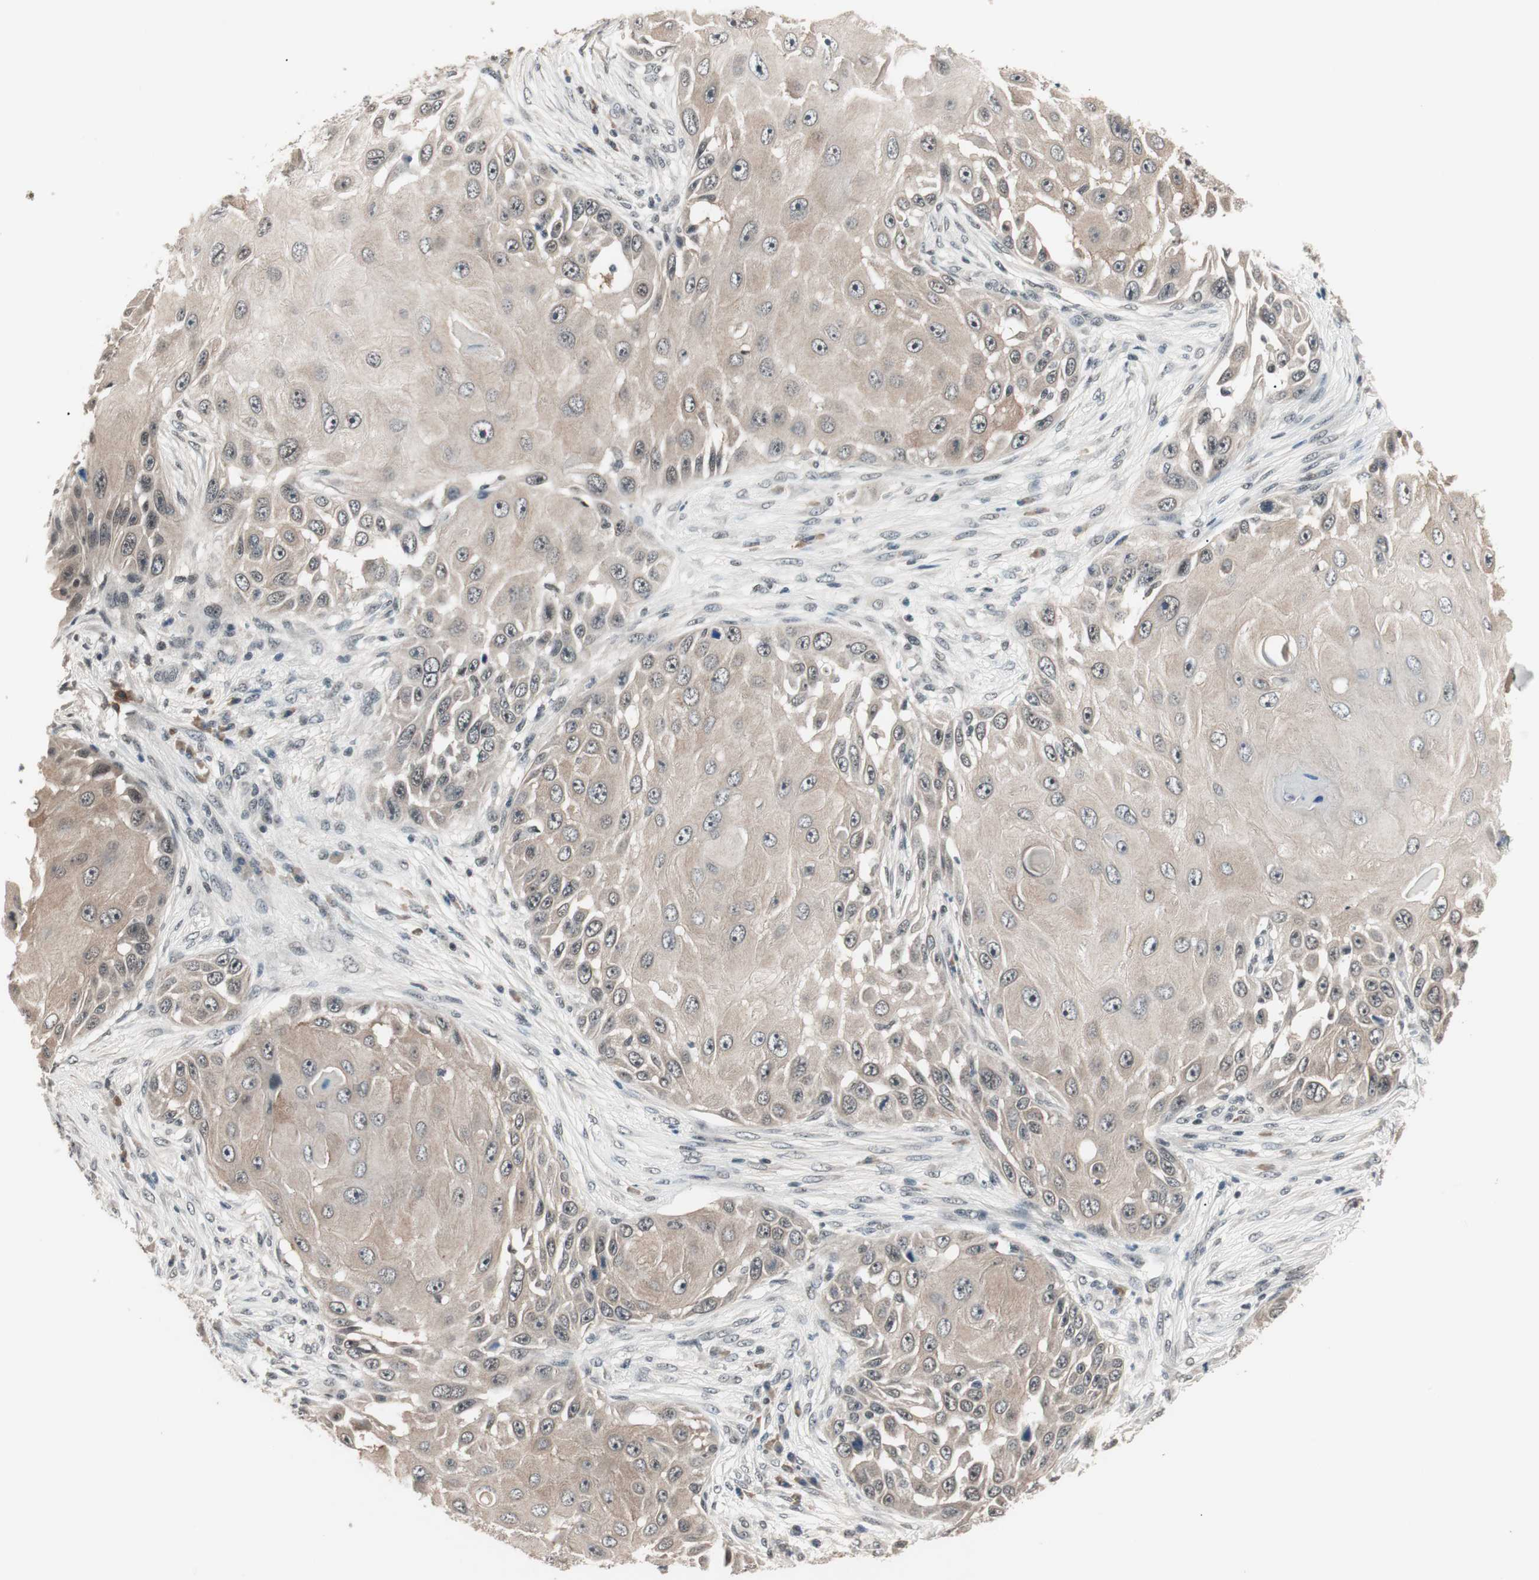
{"staining": {"intensity": "weak", "quantity": "<25%", "location": "cytoplasmic/membranous"}, "tissue": "skin cancer", "cell_type": "Tumor cells", "image_type": "cancer", "snomed": [{"axis": "morphology", "description": "Squamous cell carcinoma, NOS"}, {"axis": "topography", "description": "Skin"}], "caption": "High magnification brightfield microscopy of skin cancer (squamous cell carcinoma) stained with DAB (brown) and counterstained with hematoxylin (blue): tumor cells show no significant expression.", "gene": "NFRKB", "patient": {"sex": "female", "age": 44}}